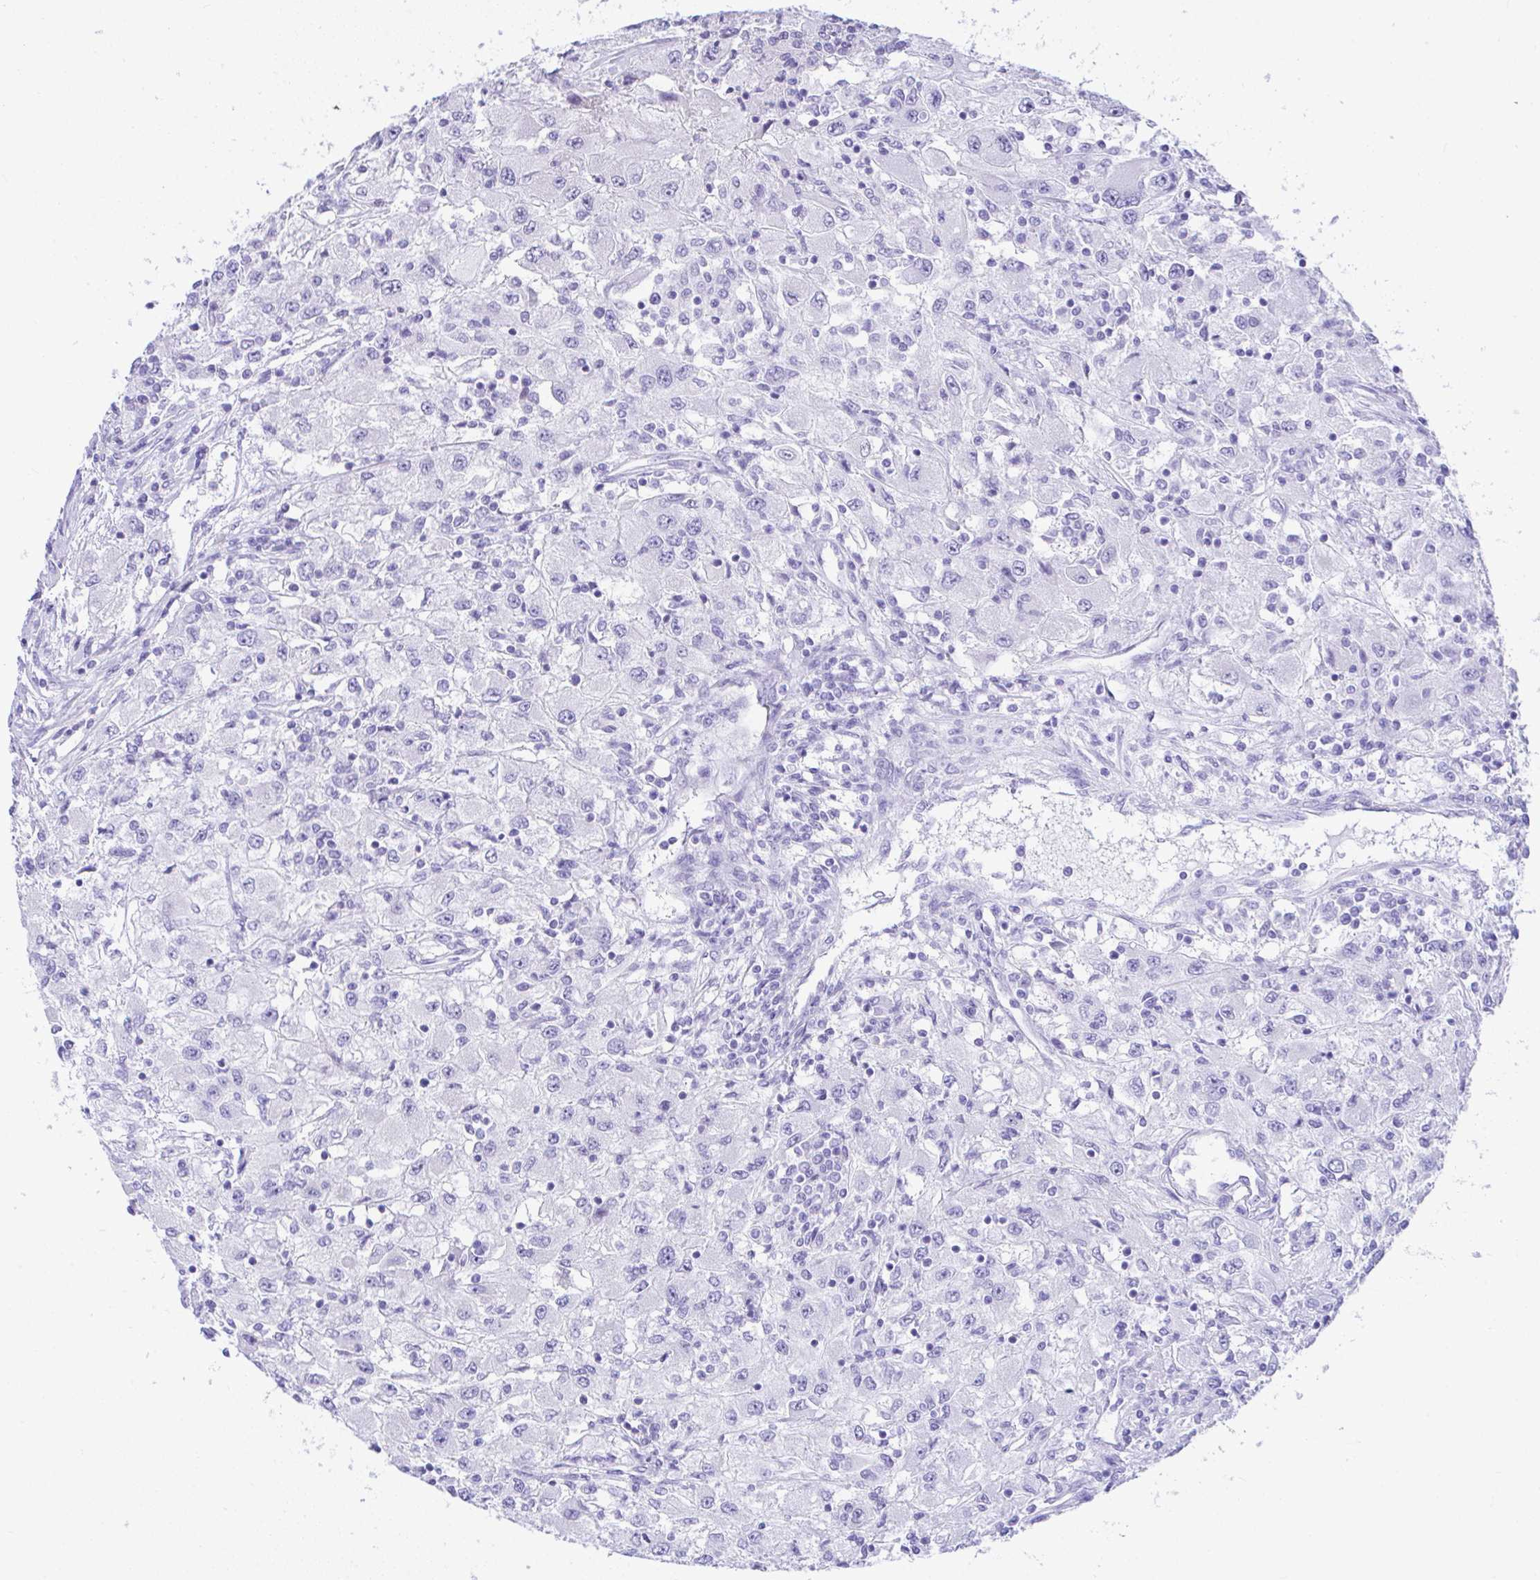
{"staining": {"intensity": "negative", "quantity": "none", "location": "none"}, "tissue": "renal cancer", "cell_type": "Tumor cells", "image_type": "cancer", "snomed": [{"axis": "morphology", "description": "Adenocarcinoma, NOS"}, {"axis": "topography", "description": "Kidney"}], "caption": "Immunohistochemistry (IHC) image of neoplastic tissue: adenocarcinoma (renal) stained with DAB (3,3'-diaminobenzidine) displays no significant protein positivity in tumor cells.", "gene": "SEL1L2", "patient": {"sex": "female", "age": 67}}